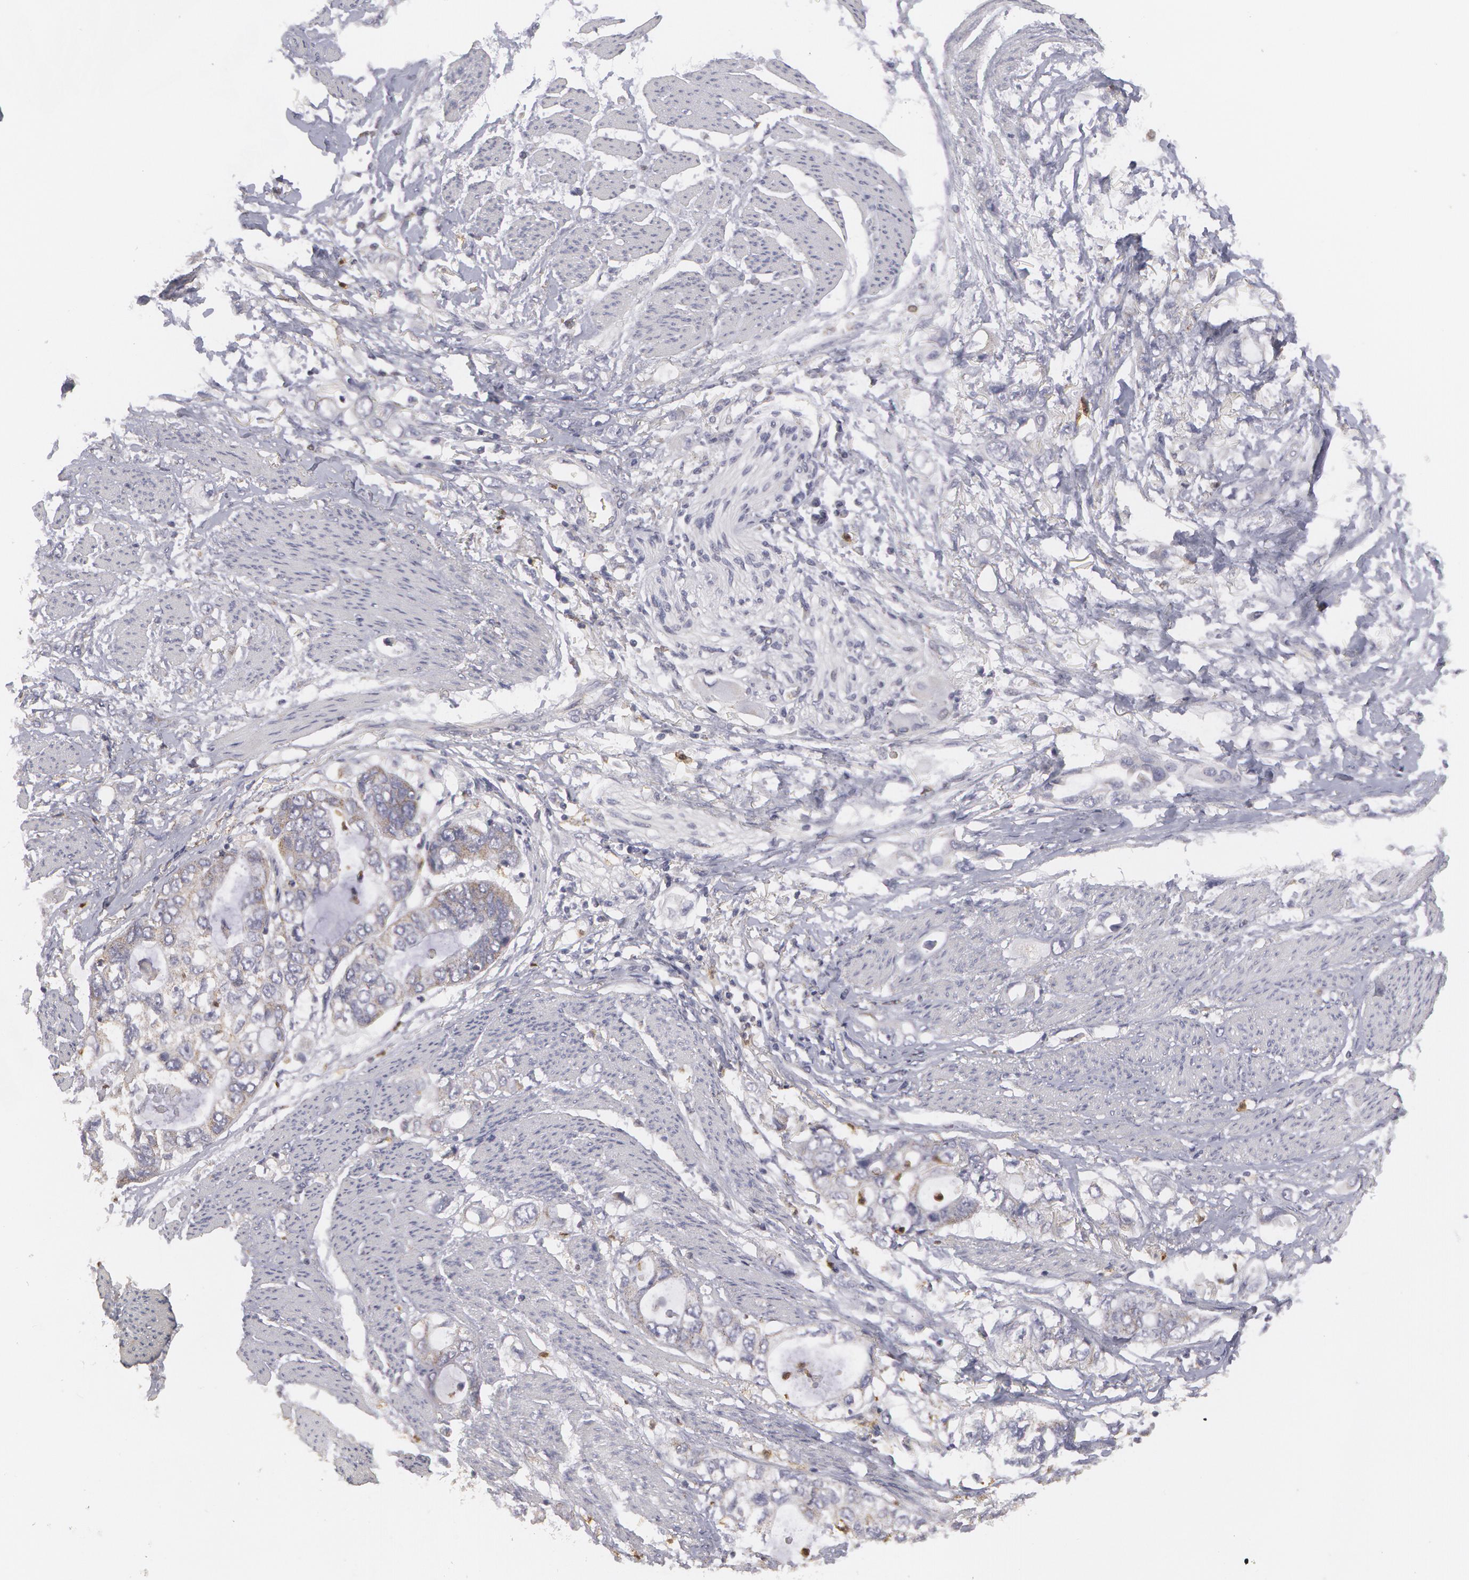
{"staining": {"intensity": "weak", "quantity": "25%-75%", "location": "cytoplasmic/membranous"}, "tissue": "stomach cancer", "cell_type": "Tumor cells", "image_type": "cancer", "snomed": [{"axis": "morphology", "description": "Adenocarcinoma, NOS"}, {"axis": "topography", "description": "Stomach, upper"}], "caption": "A high-resolution photomicrograph shows IHC staining of adenocarcinoma (stomach), which demonstrates weak cytoplasmic/membranous expression in approximately 25%-75% of tumor cells.", "gene": "CAT", "patient": {"sex": "female", "age": 52}}